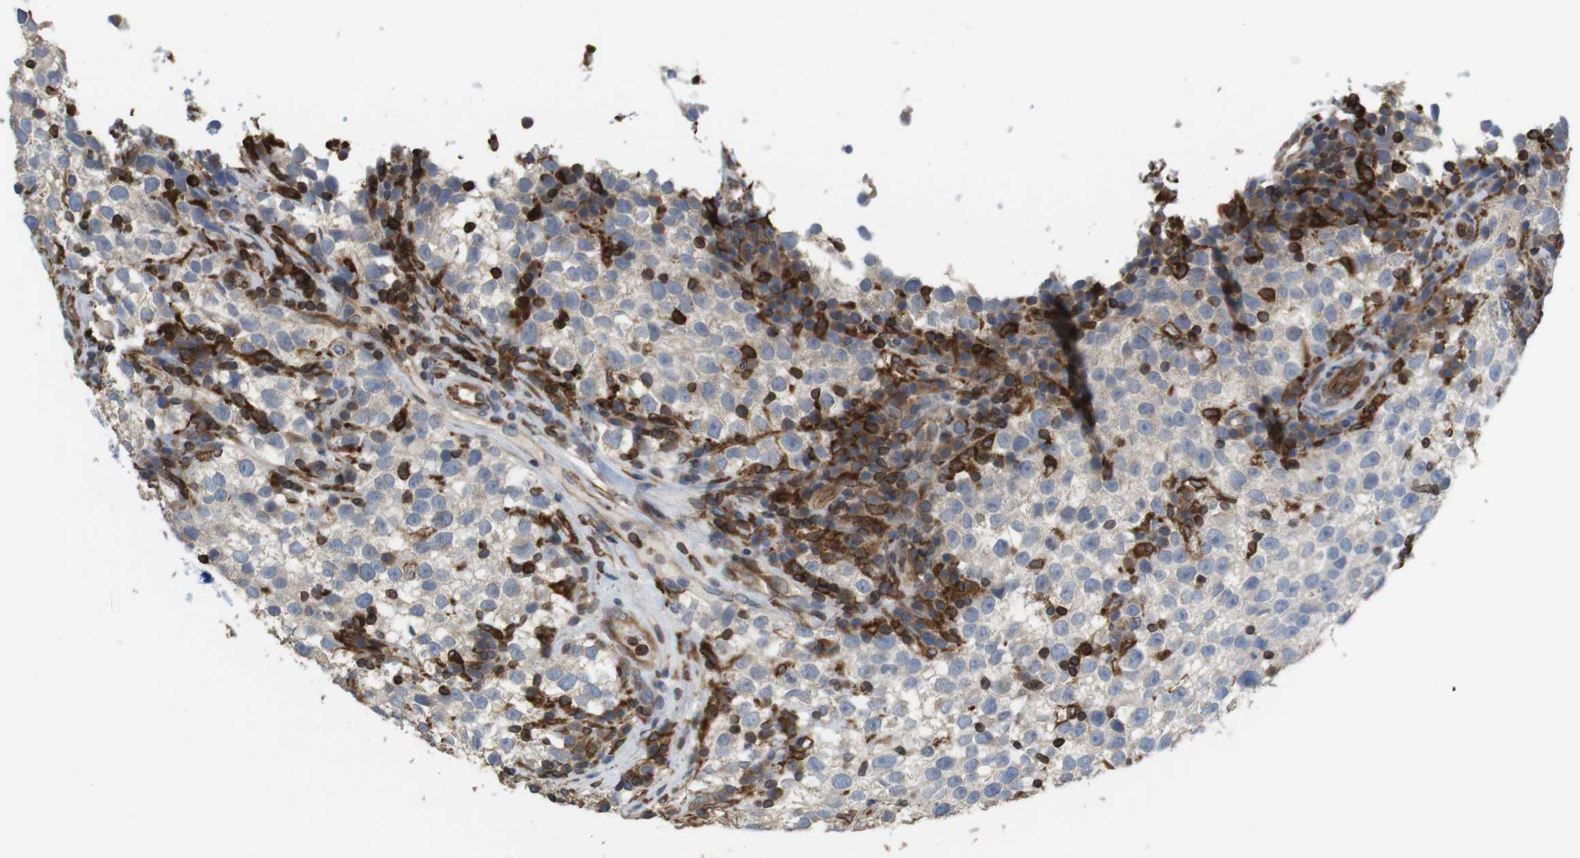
{"staining": {"intensity": "negative", "quantity": "none", "location": "none"}, "tissue": "testis cancer", "cell_type": "Tumor cells", "image_type": "cancer", "snomed": [{"axis": "morphology", "description": "Seminoma, NOS"}, {"axis": "topography", "description": "Testis"}], "caption": "This histopathology image is of testis seminoma stained with immunohistochemistry (IHC) to label a protein in brown with the nuclei are counter-stained blue. There is no expression in tumor cells.", "gene": "ARL6IP5", "patient": {"sex": "male", "age": 22}}